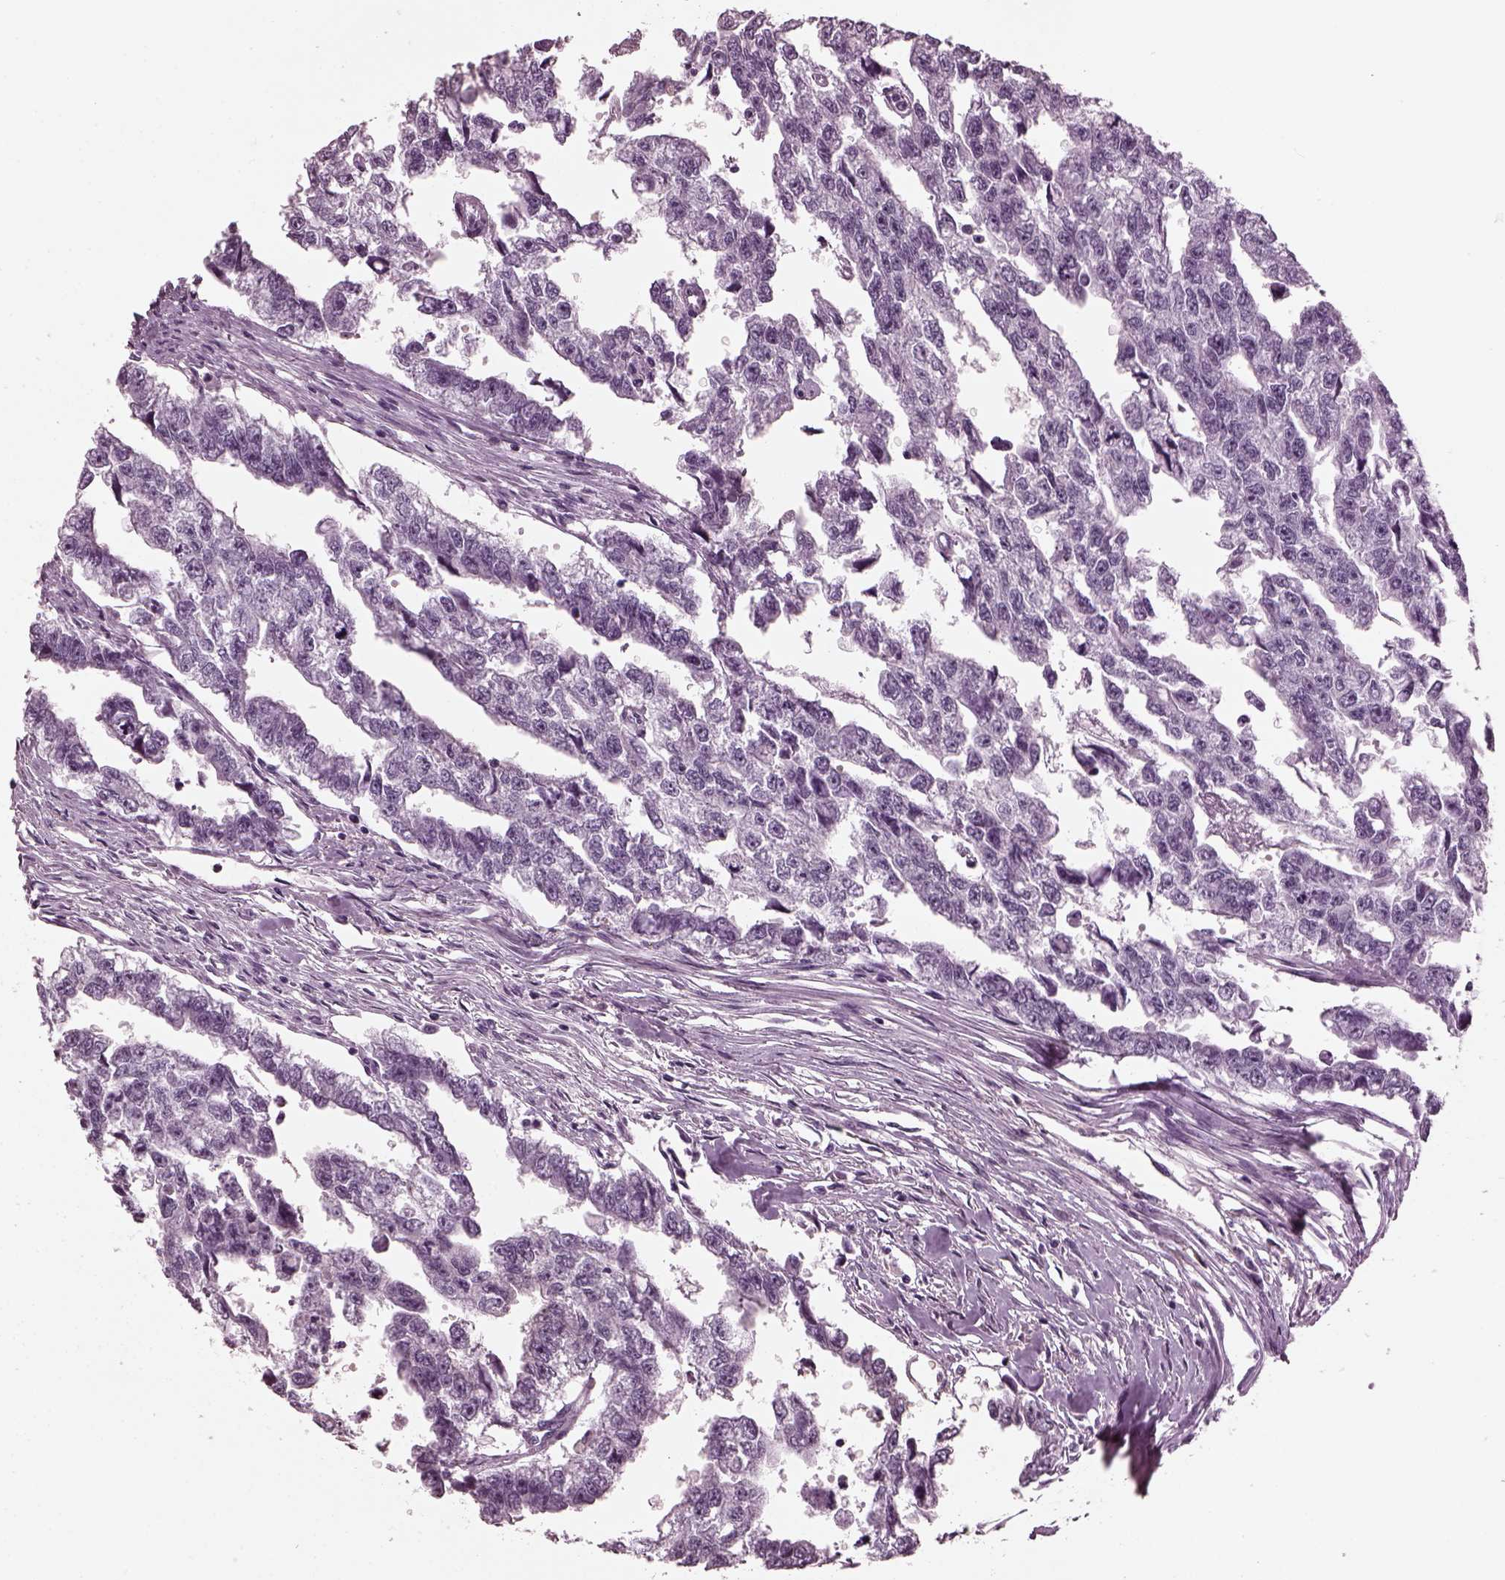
{"staining": {"intensity": "negative", "quantity": "none", "location": "none"}, "tissue": "testis cancer", "cell_type": "Tumor cells", "image_type": "cancer", "snomed": [{"axis": "morphology", "description": "Carcinoma, Embryonal, NOS"}, {"axis": "morphology", "description": "Teratoma, malignant, NOS"}, {"axis": "topography", "description": "Testis"}], "caption": "High power microscopy micrograph of an immunohistochemistry (IHC) photomicrograph of testis embryonal carcinoma, revealing no significant staining in tumor cells.", "gene": "SLC6A17", "patient": {"sex": "male", "age": 44}}